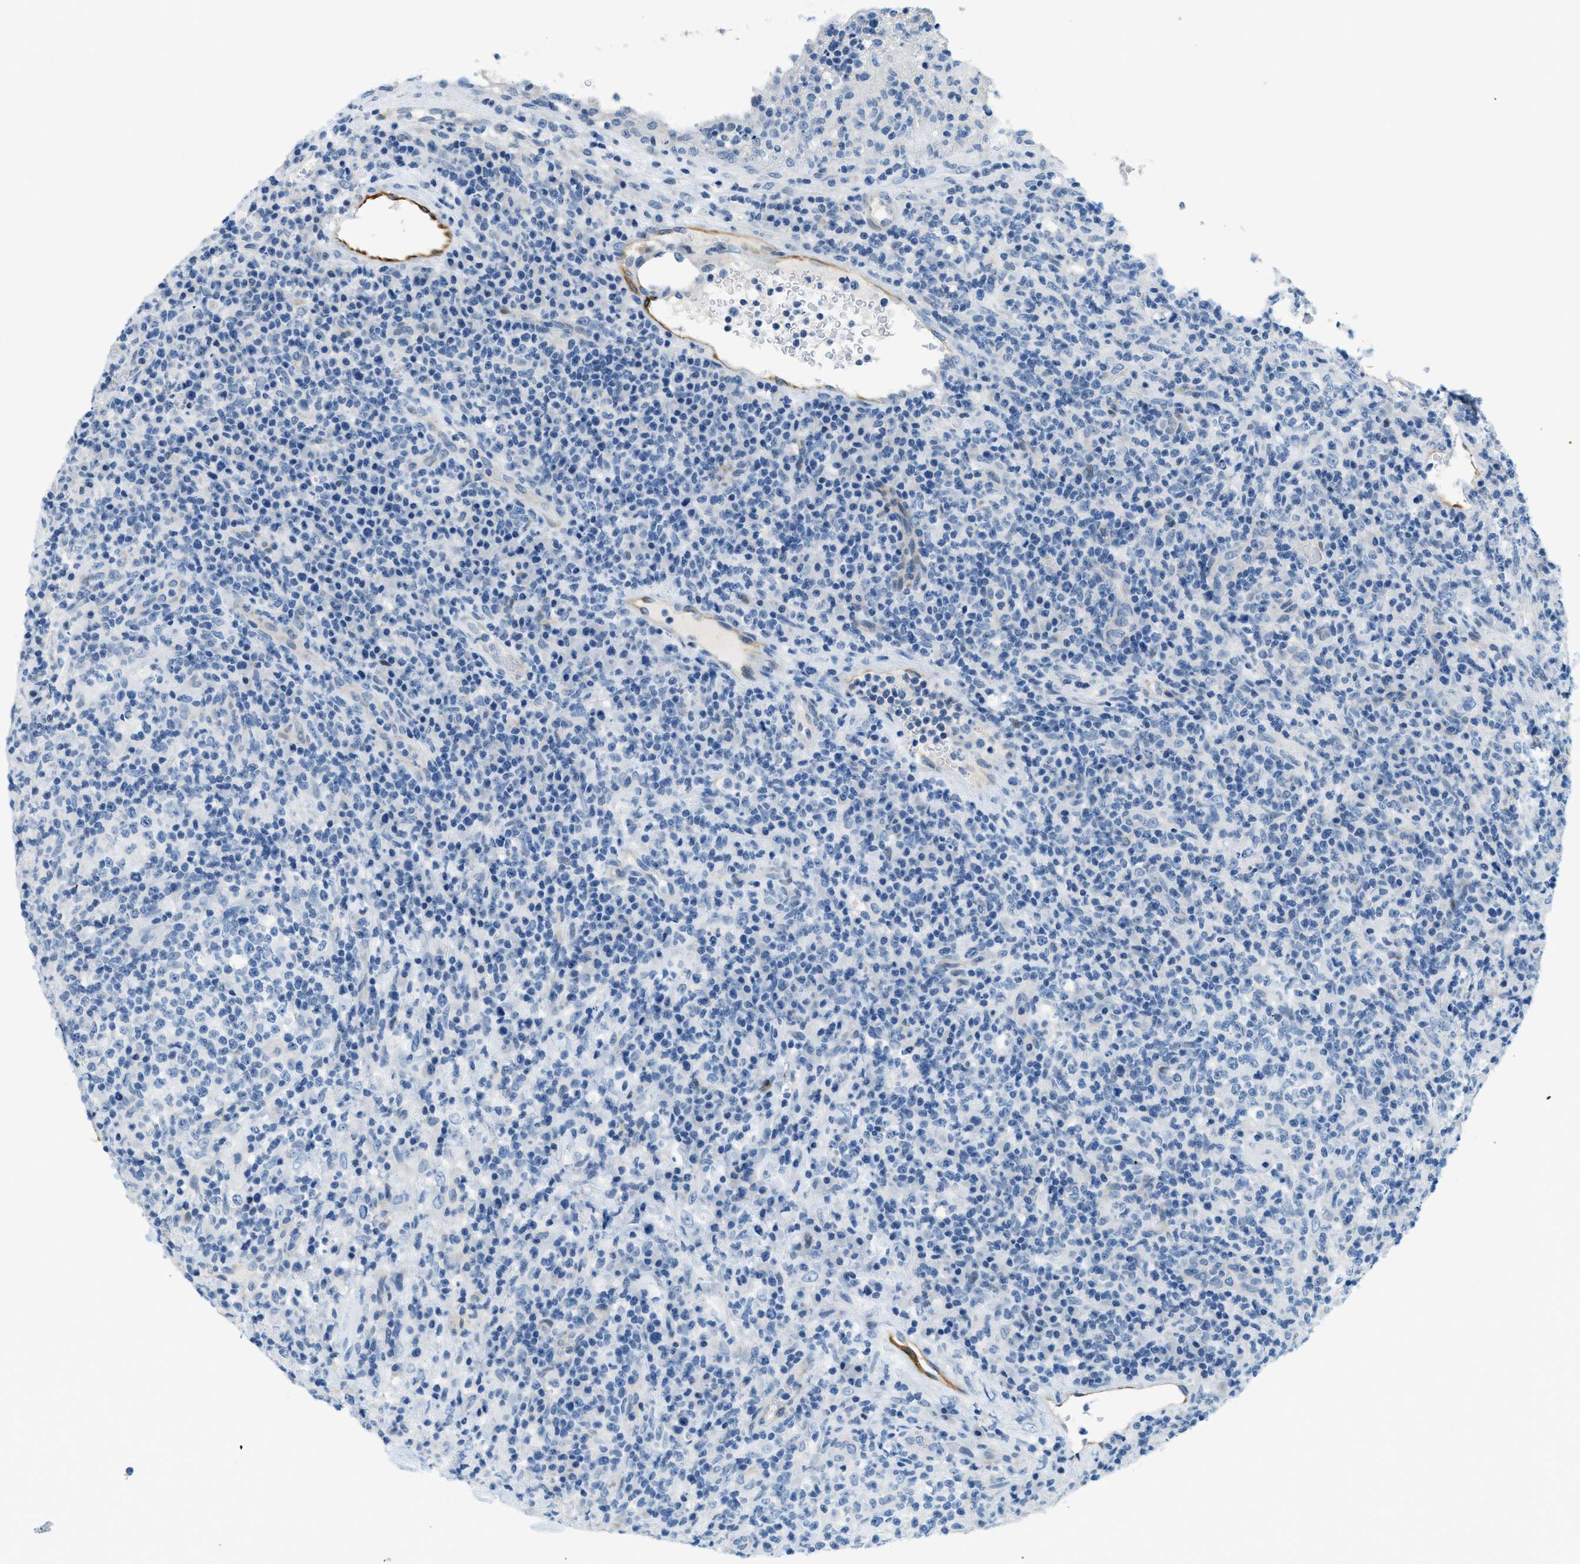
{"staining": {"intensity": "negative", "quantity": "none", "location": "none"}, "tissue": "lymphoma", "cell_type": "Tumor cells", "image_type": "cancer", "snomed": [{"axis": "morphology", "description": "Malignant lymphoma, non-Hodgkin's type, High grade"}, {"axis": "topography", "description": "Lymph node"}], "caption": "A high-resolution image shows immunohistochemistry staining of lymphoma, which displays no significant staining in tumor cells. (DAB (3,3'-diaminobenzidine) immunohistochemistry with hematoxylin counter stain).", "gene": "CYP4X1", "patient": {"sex": "female", "age": 76}}